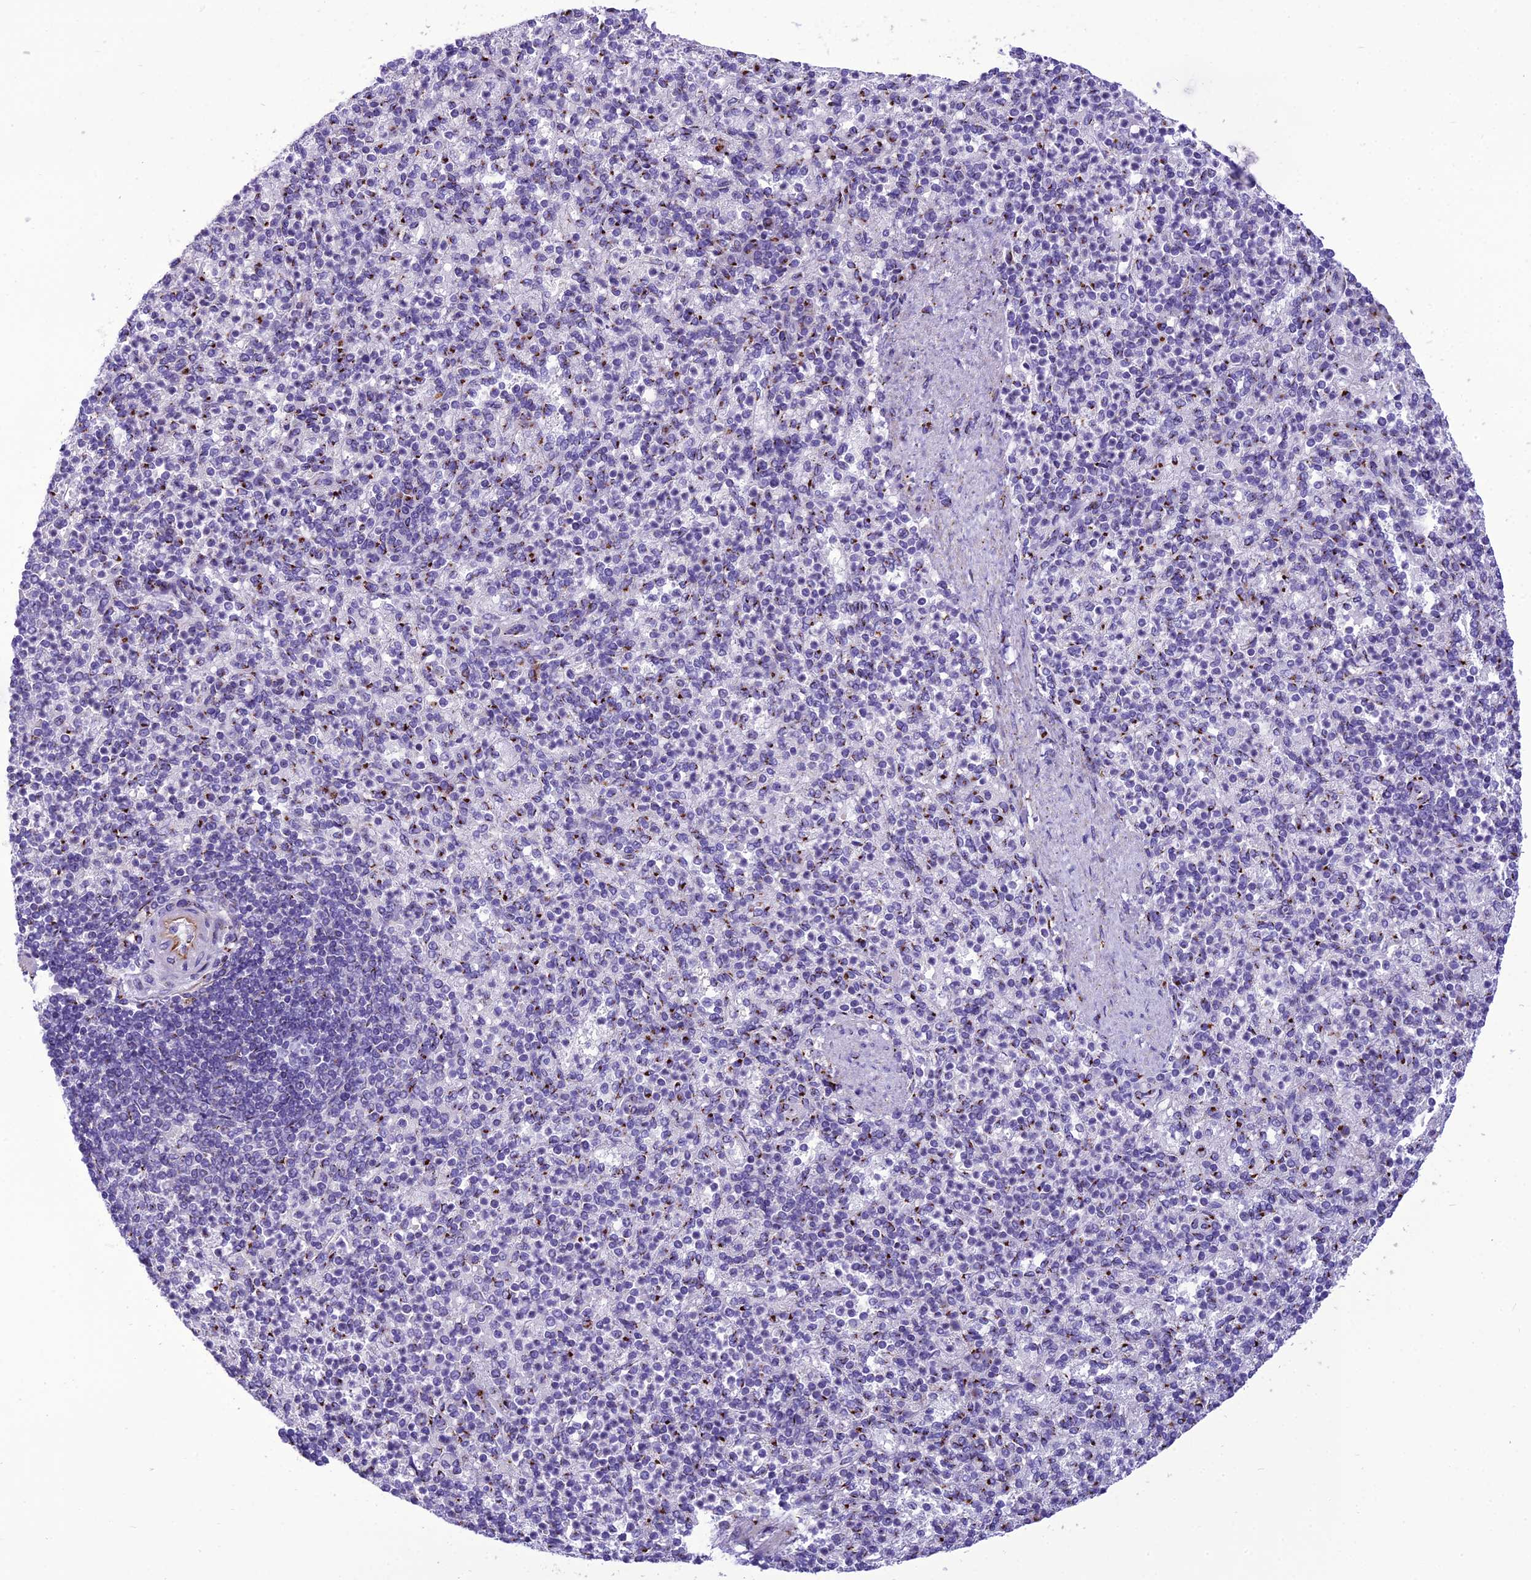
{"staining": {"intensity": "negative", "quantity": "none", "location": "none"}, "tissue": "spleen", "cell_type": "Cells in red pulp", "image_type": "normal", "snomed": [{"axis": "morphology", "description": "Normal tissue, NOS"}, {"axis": "topography", "description": "Spleen"}], "caption": "An IHC micrograph of benign spleen is shown. There is no staining in cells in red pulp of spleen.", "gene": "GOLM2", "patient": {"sex": "female", "age": 74}}